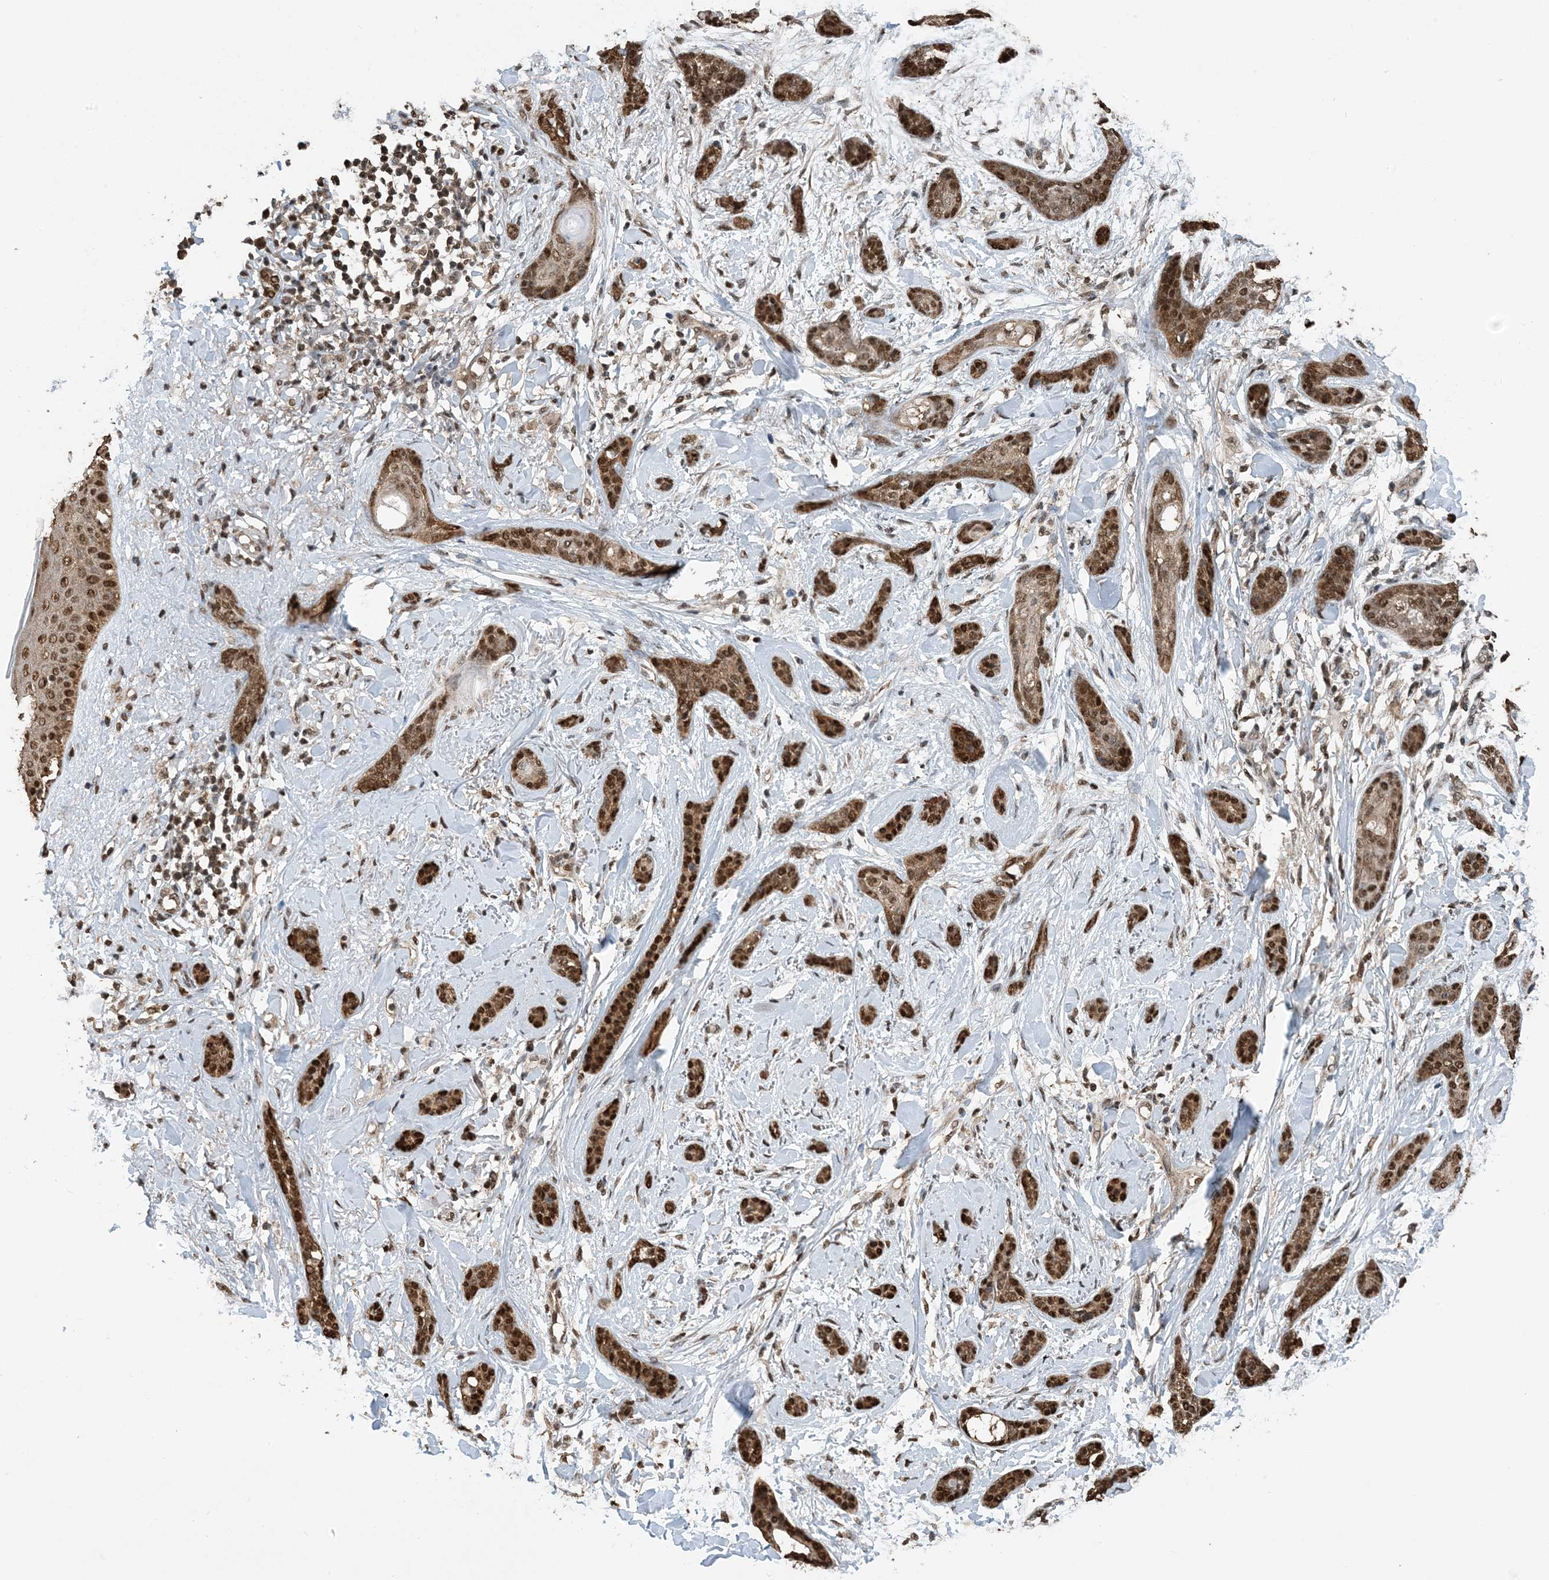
{"staining": {"intensity": "strong", "quantity": ">75%", "location": "cytoplasmic/membranous,nuclear"}, "tissue": "skin cancer", "cell_type": "Tumor cells", "image_type": "cancer", "snomed": [{"axis": "morphology", "description": "Basal cell carcinoma"}, {"axis": "morphology", "description": "Adnexal tumor, benign"}, {"axis": "topography", "description": "Skin"}], "caption": "There is high levels of strong cytoplasmic/membranous and nuclear positivity in tumor cells of basal cell carcinoma (skin), as demonstrated by immunohistochemical staining (brown color).", "gene": "HSPA1A", "patient": {"sex": "female", "age": 42}}